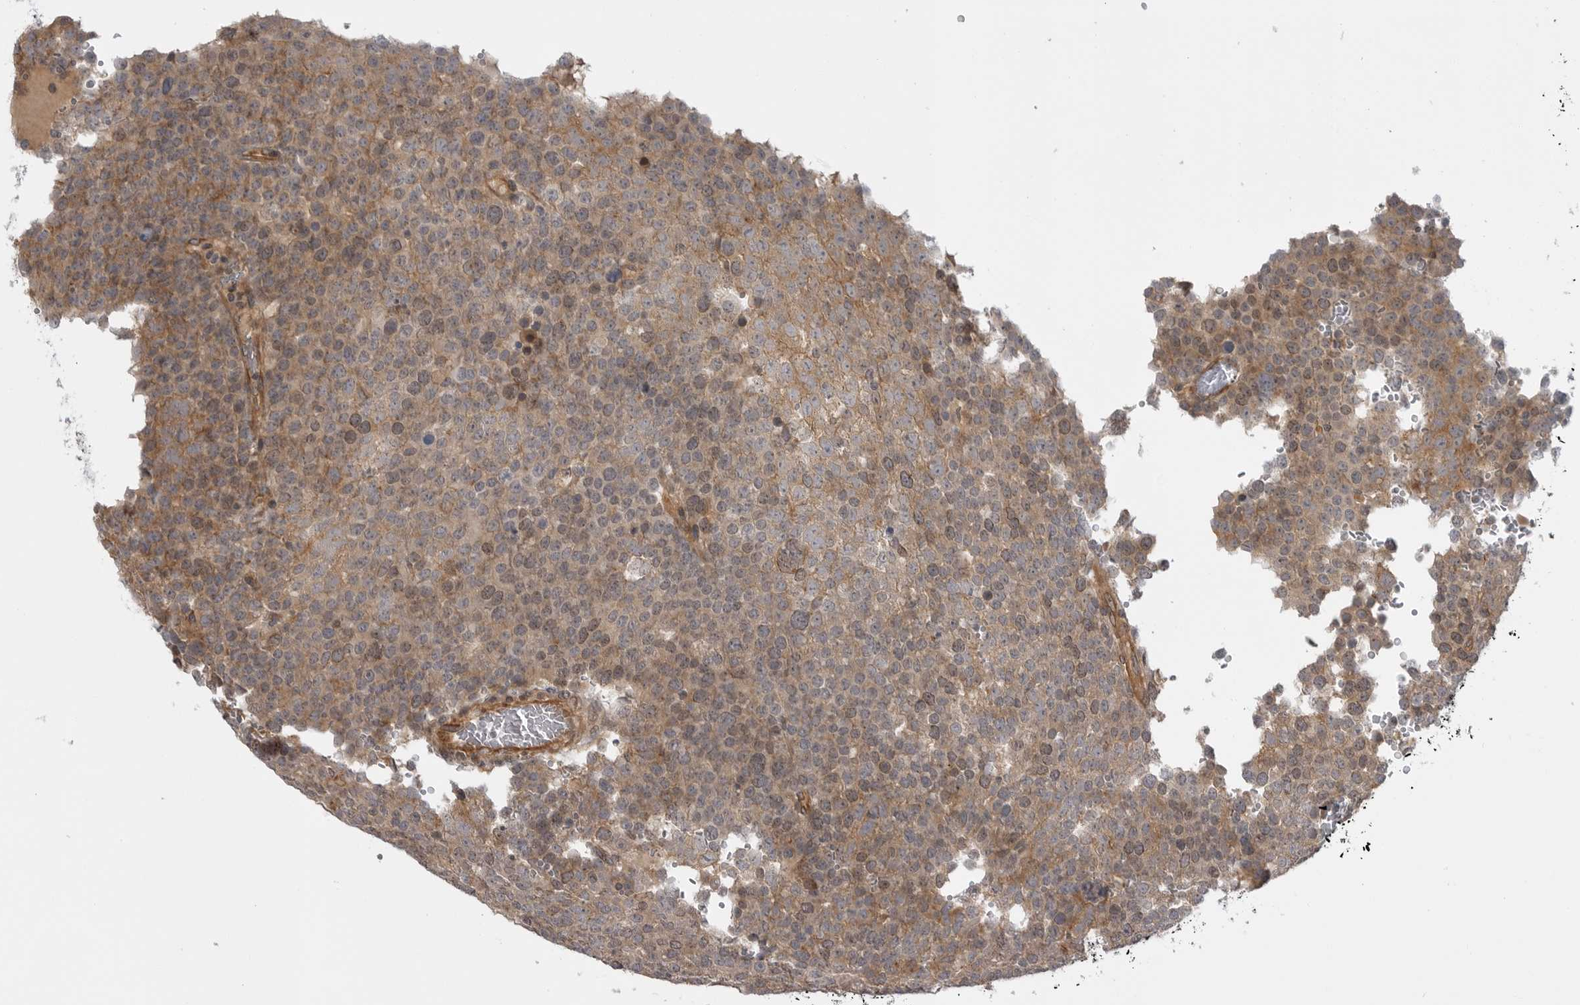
{"staining": {"intensity": "moderate", "quantity": "25%-75%", "location": "cytoplasmic/membranous"}, "tissue": "testis cancer", "cell_type": "Tumor cells", "image_type": "cancer", "snomed": [{"axis": "morphology", "description": "Seminoma, NOS"}, {"axis": "topography", "description": "Testis"}], "caption": "Approximately 25%-75% of tumor cells in human seminoma (testis) reveal moderate cytoplasmic/membranous protein staining as visualized by brown immunohistochemical staining.", "gene": "LRRC45", "patient": {"sex": "male", "age": 71}}